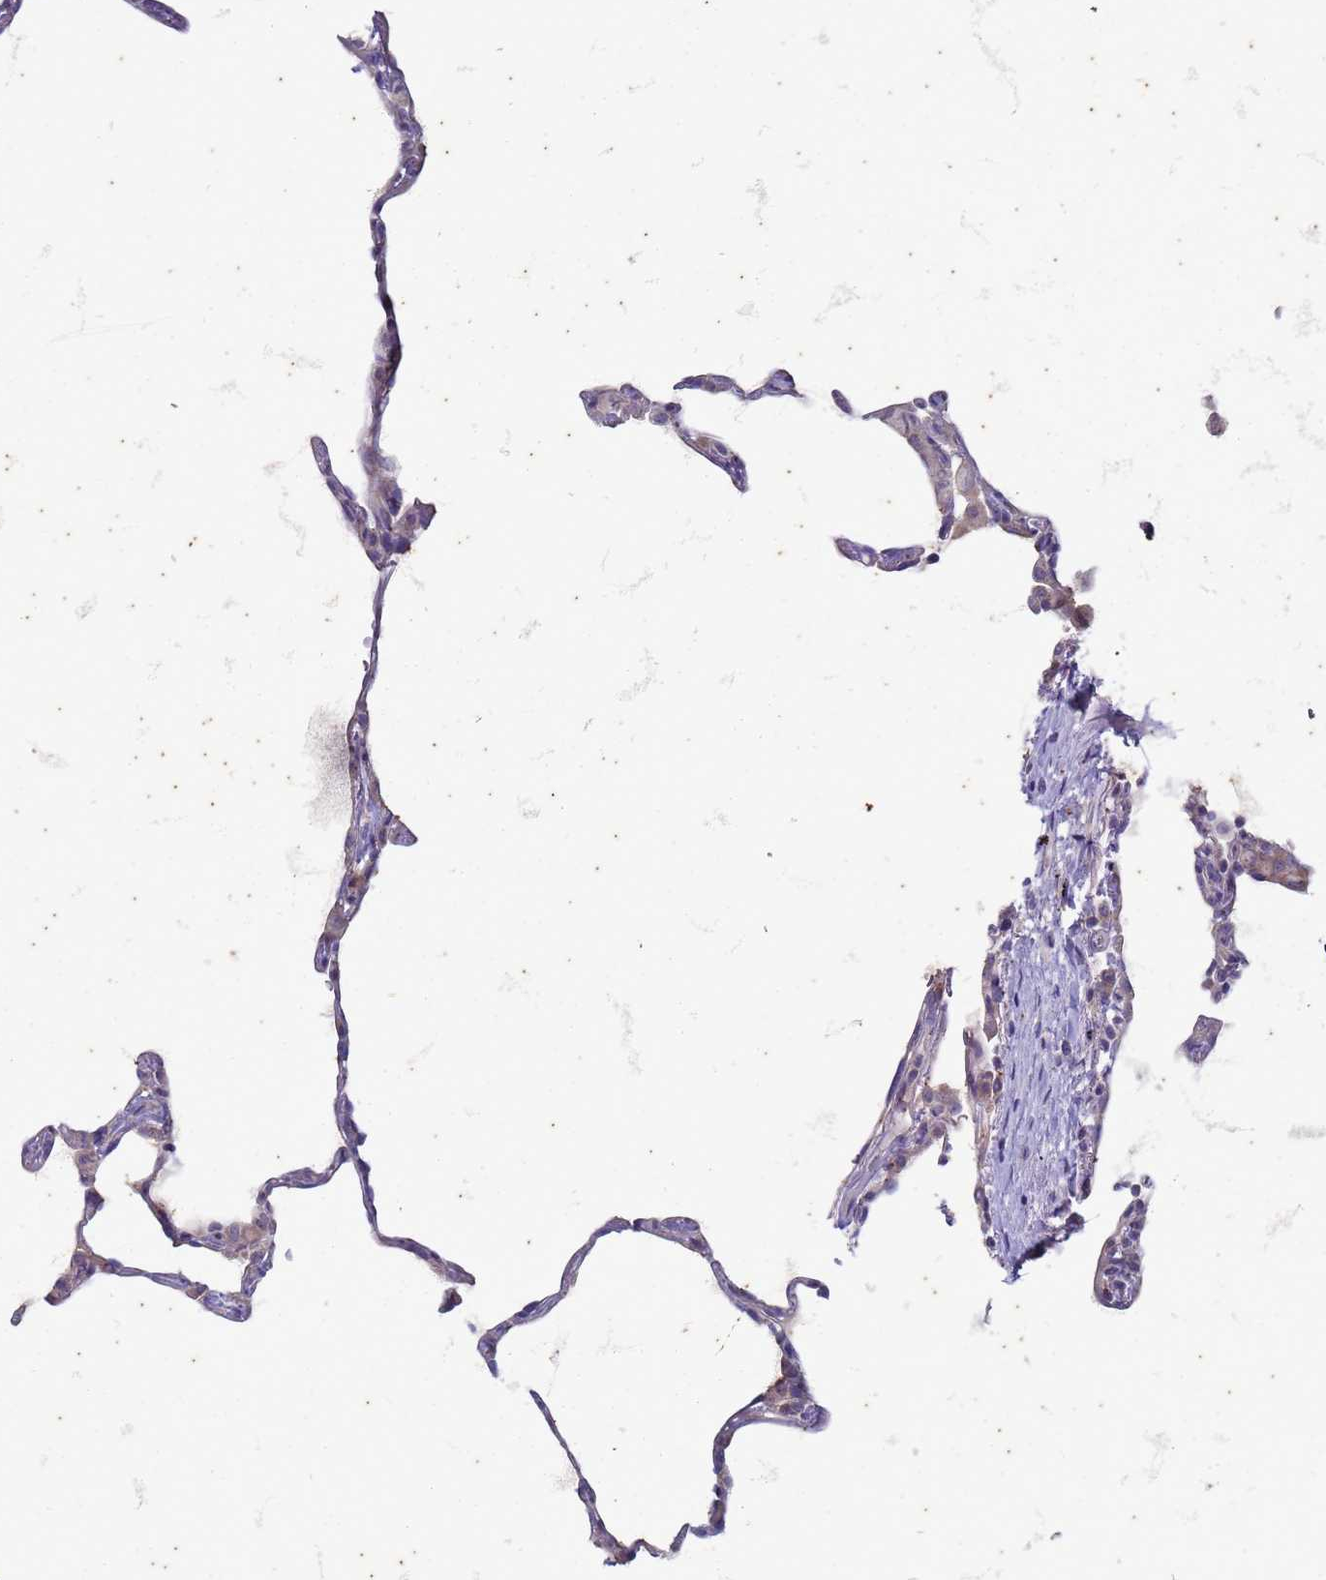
{"staining": {"intensity": "negative", "quantity": "none", "location": "none"}, "tissue": "lung", "cell_type": "Alveolar cells", "image_type": "normal", "snomed": [{"axis": "morphology", "description": "Normal tissue, NOS"}, {"axis": "topography", "description": "Lung"}], "caption": "Image shows no protein positivity in alveolar cells of benign lung. Brightfield microscopy of immunohistochemistry (IHC) stained with DAB (brown) and hematoxylin (blue), captured at high magnification.", "gene": "SUCO", "patient": {"sex": "female", "age": 57}}